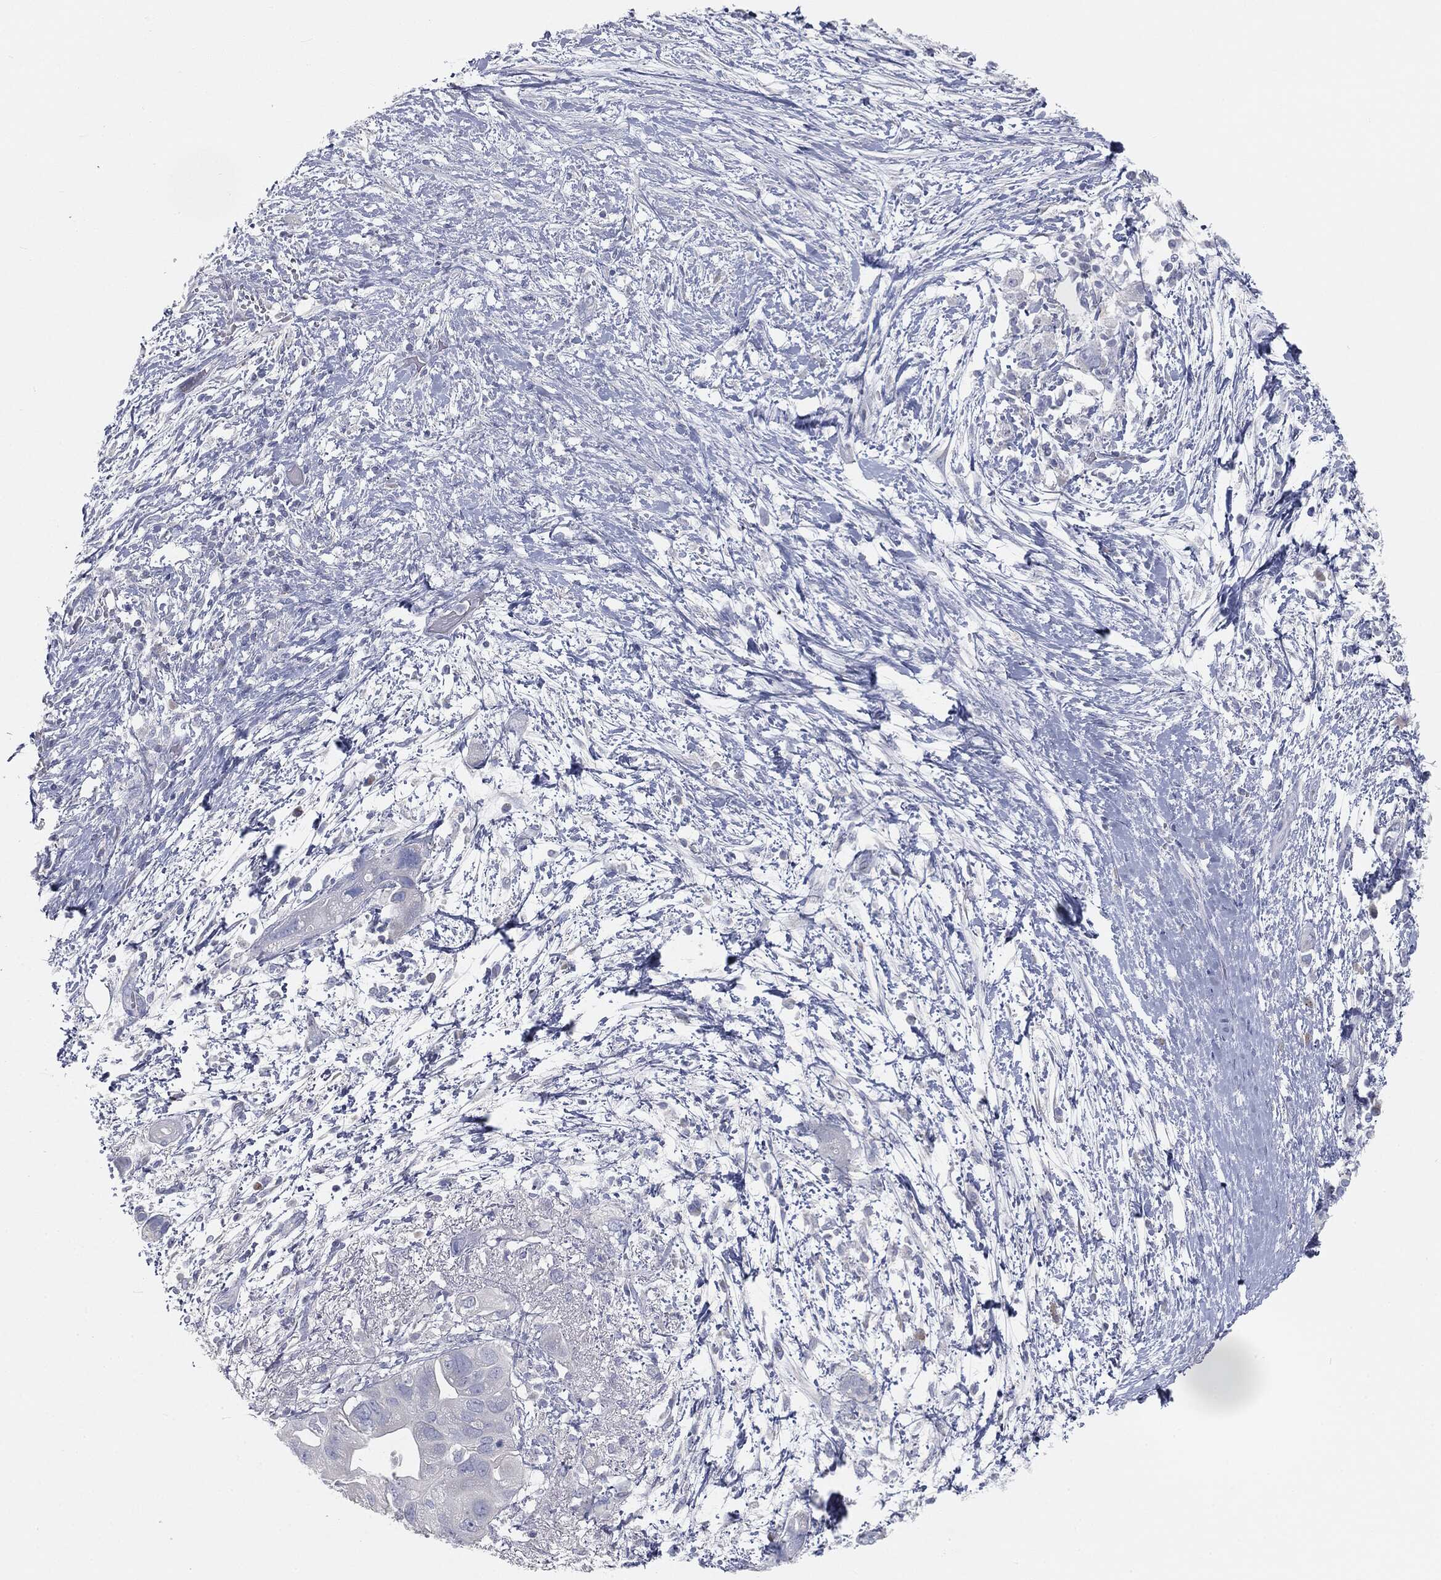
{"staining": {"intensity": "negative", "quantity": "none", "location": "none"}, "tissue": "pancreatic cancer", "cell_type": "Tumor cells", "image_type": "cancer", "snomed": [{"axis": "morphology", "description": "Adenocarcinoma, NOS"}, {"axis": "topography", "description": "Pancreas"}], "caption": "DAB immunohistochemical staining of human pancreatic cancer (adenocarcinoma) displays no significant positivity in tumor cells.", "gene": "CAV3", "patient": {"sex": "female", "age": 72}}